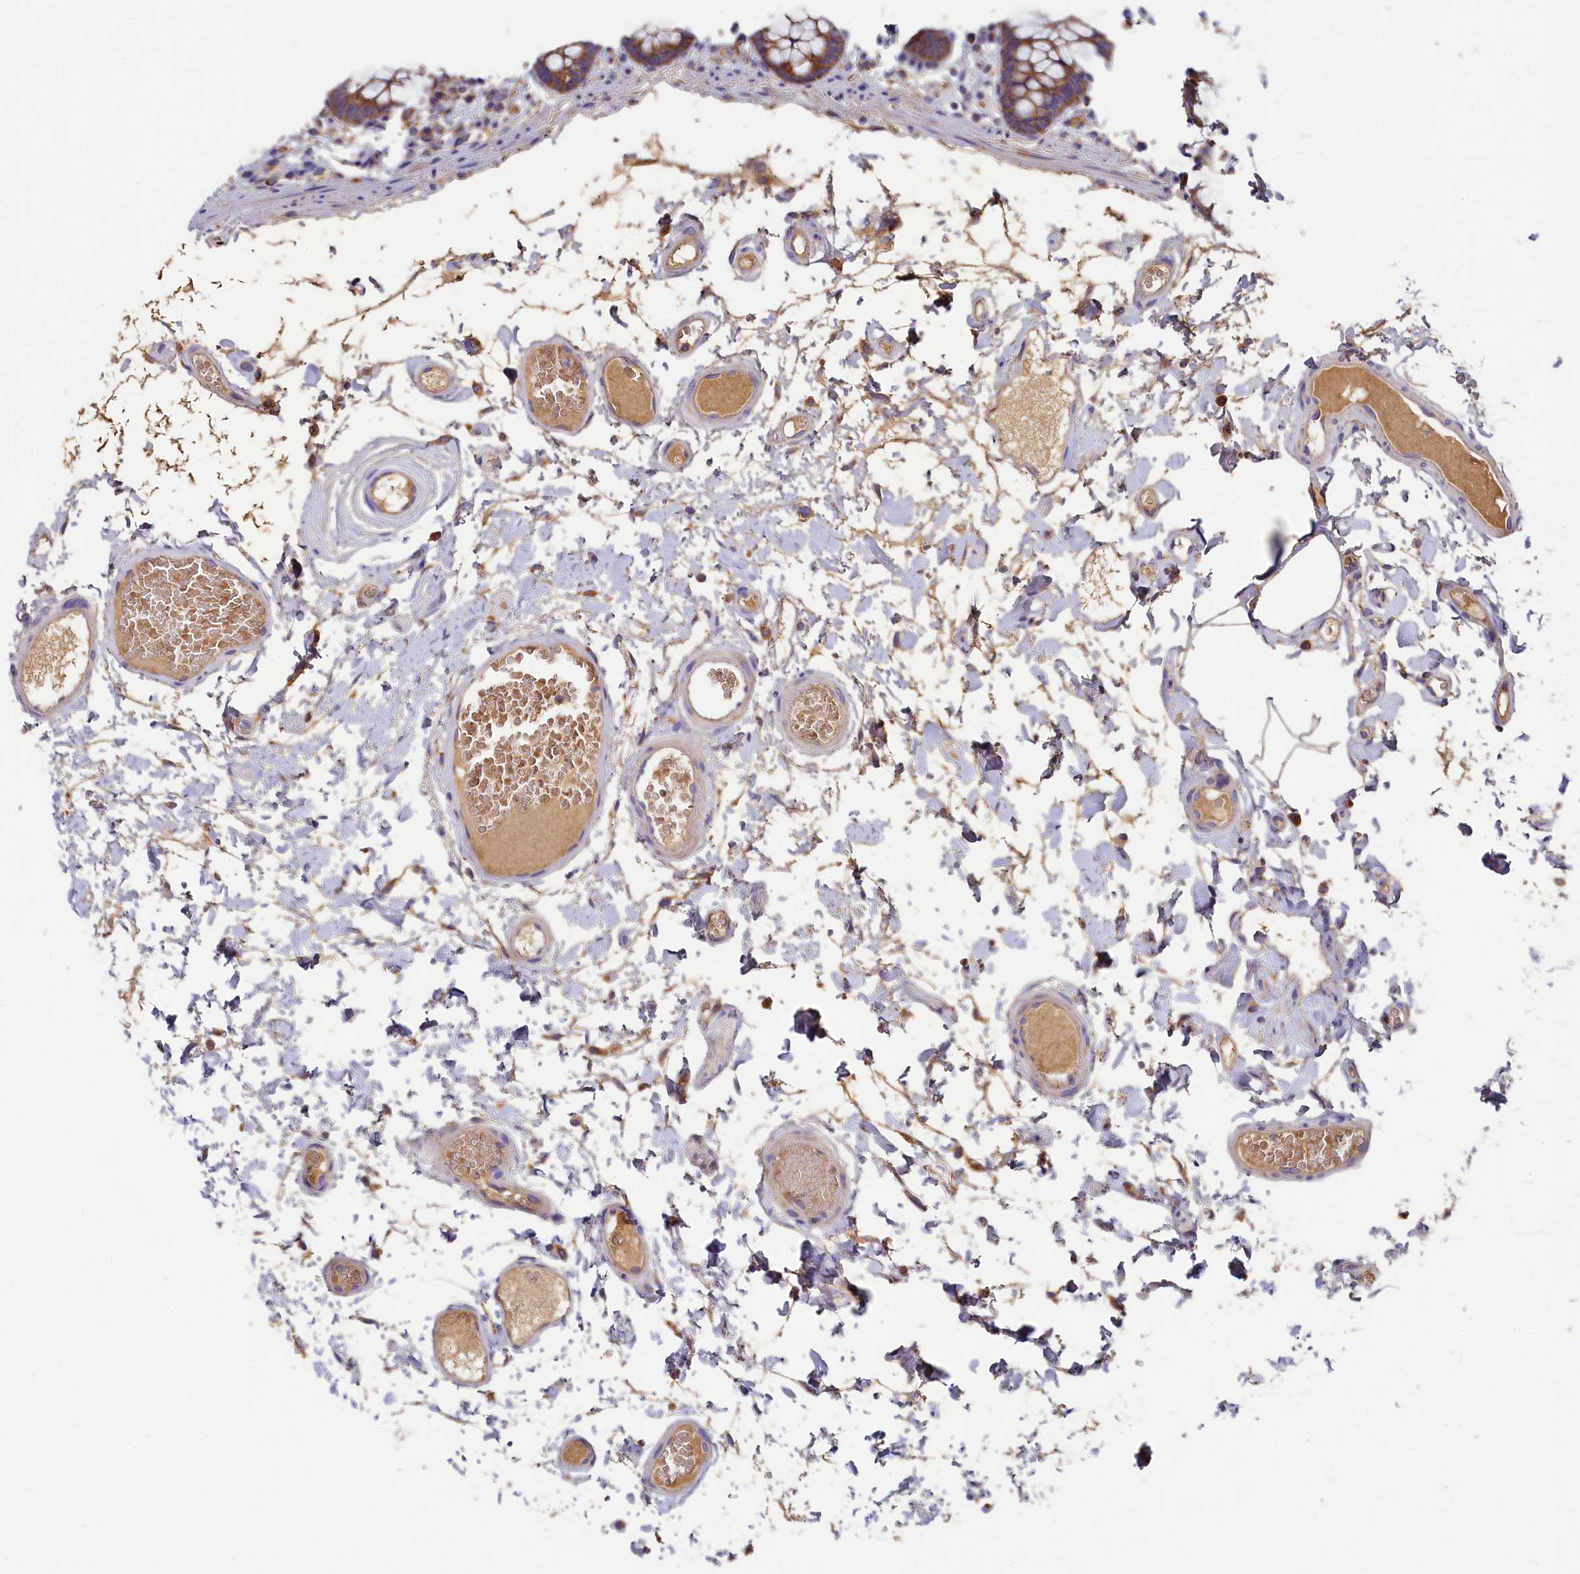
{"staining": {"intensity": "weak", "quantity": ">75%", "location": "cytoplasmic/membranous"}, "tissue": "colon", "cell_type": "Endothelial cells", "image_type": "normal", "snomed": [{"axis": "morphology", "description": "Normal tissue, NOS"}, {"axis": "topography", "description": "Colon"}], "caption": "IHC staining of benign colon, which shows low levels of weak cytoplasmic/membranous staining in approximately >75% of endothelial cells indicating weak cytoplasmic/membranous protein expression. The staining was performed using DAB (3,3'-diaminobenzidine) (brown) for protein detection and nuclei were counterstained in hematoxylin (blue).", "gene": "SEC31B", "patient": {"sex": "male", "age": 84}}